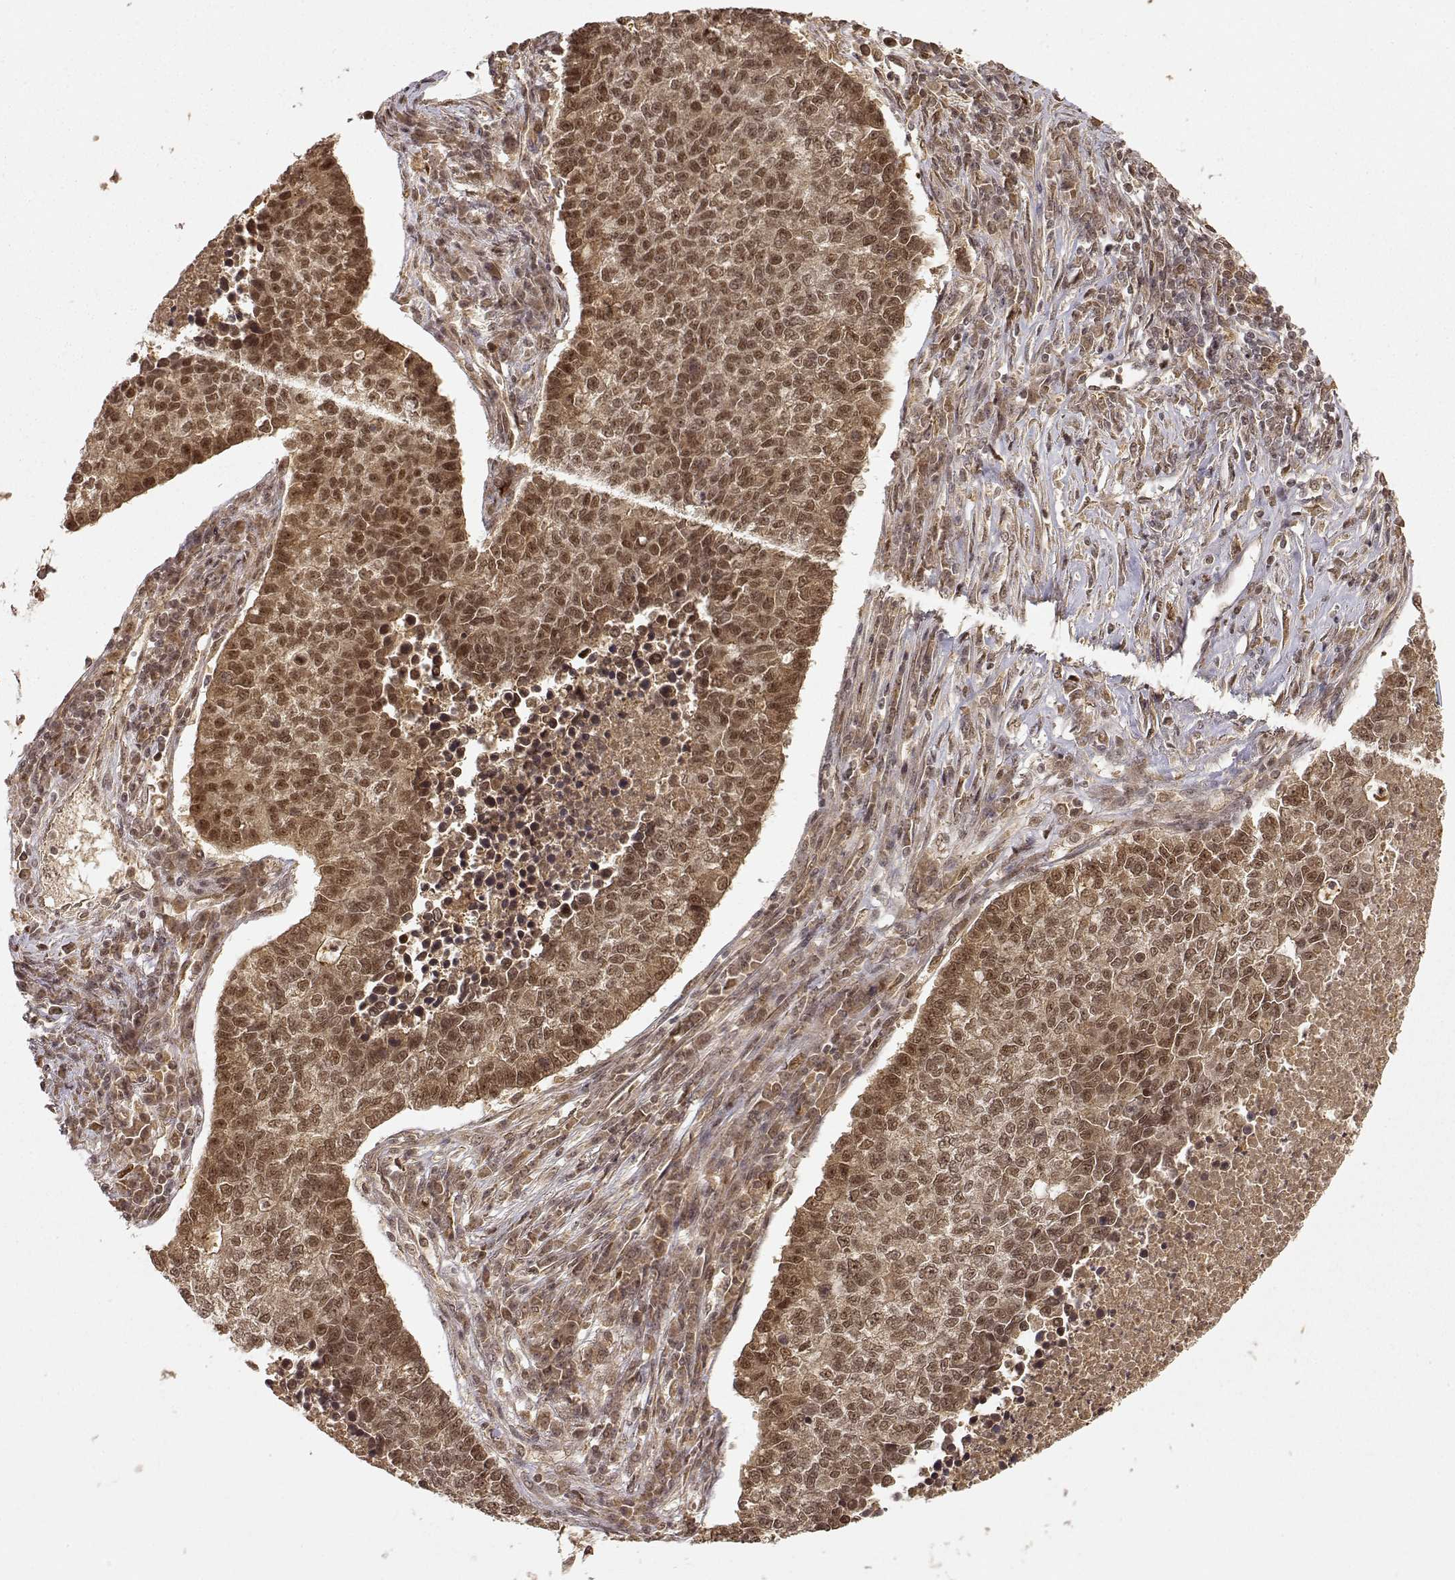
{"staining": {"intensity": "moderate", "quantity": ">75%", "location": "cytoplasmic/membranous,nuclear"}, "tissue": "lung cancer", "cell_type": "Tumor cells", "image_type": "cancer", "snomed": [{"axis": "morphology", "description": "Adenocarcinoma, NOS"}, {"axis": "topography", "description": "Lung"}], "caption": "Human lung cancer (adenocarcinoma) stained with a protein marker reveals moderate staining in tumor cells.", "gene": "MAEA", "patient": {"sex": "male", "age": 57}}